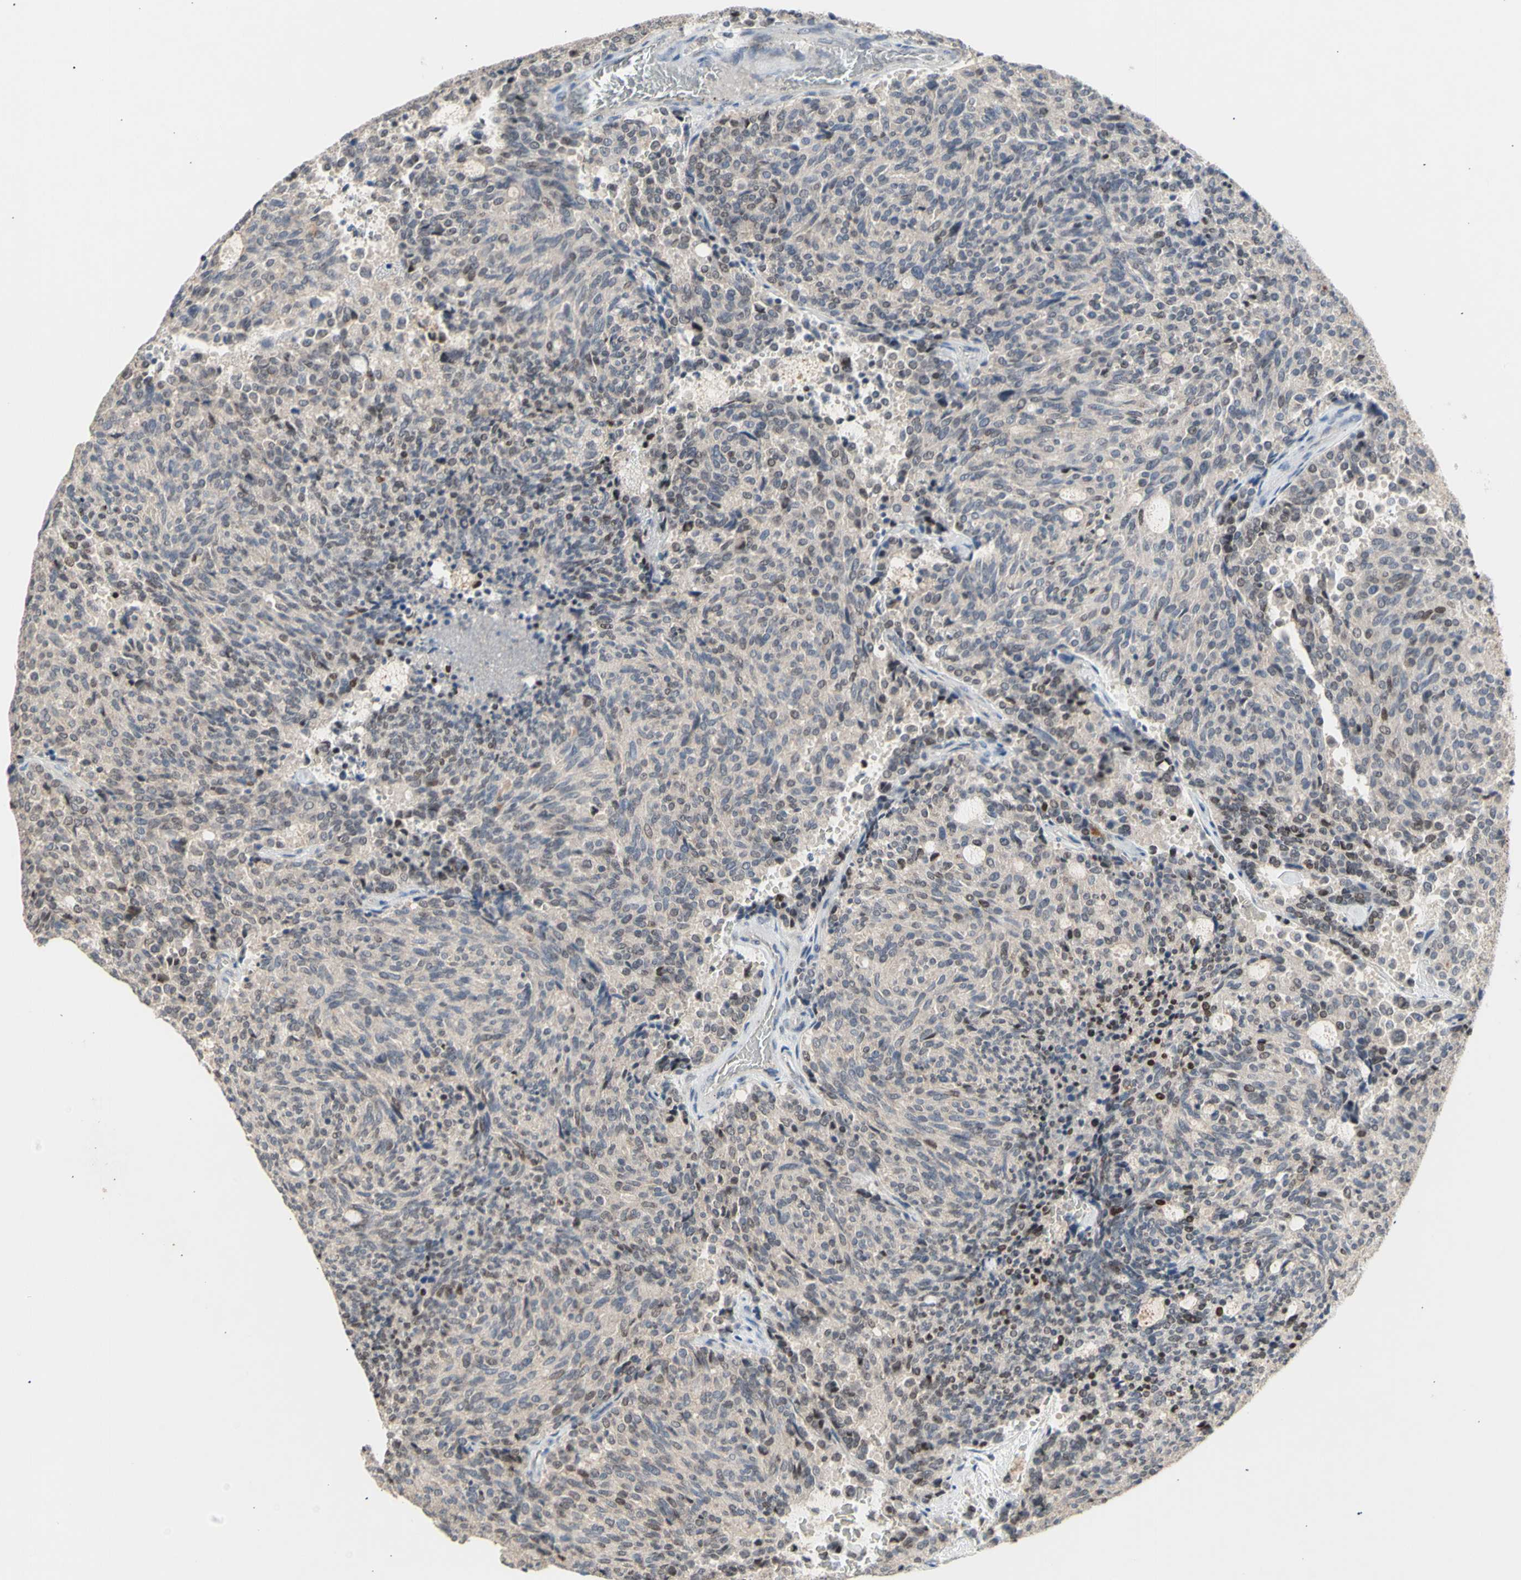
{"staining": {"intensity": "weak", "quantity": ">75%", "location": "cytoplasmic/membranous"}, "tissue": "carcinoid", "cell_type": "Tumor cells", "image_type": "cancer", "snomed": [{"axis": "morphology", "description": "Carcinoid, malignant, NOS"}, {"axis": "topography", "description": "Pancreas"}], "caption": "Carcinoid (malignant) tissue exhibits weak cytoplasmic/membranous expression in approximately >75% of tumor cells", "gene": "NLRP1", "patient": {"sex": "female", "age": 54}}